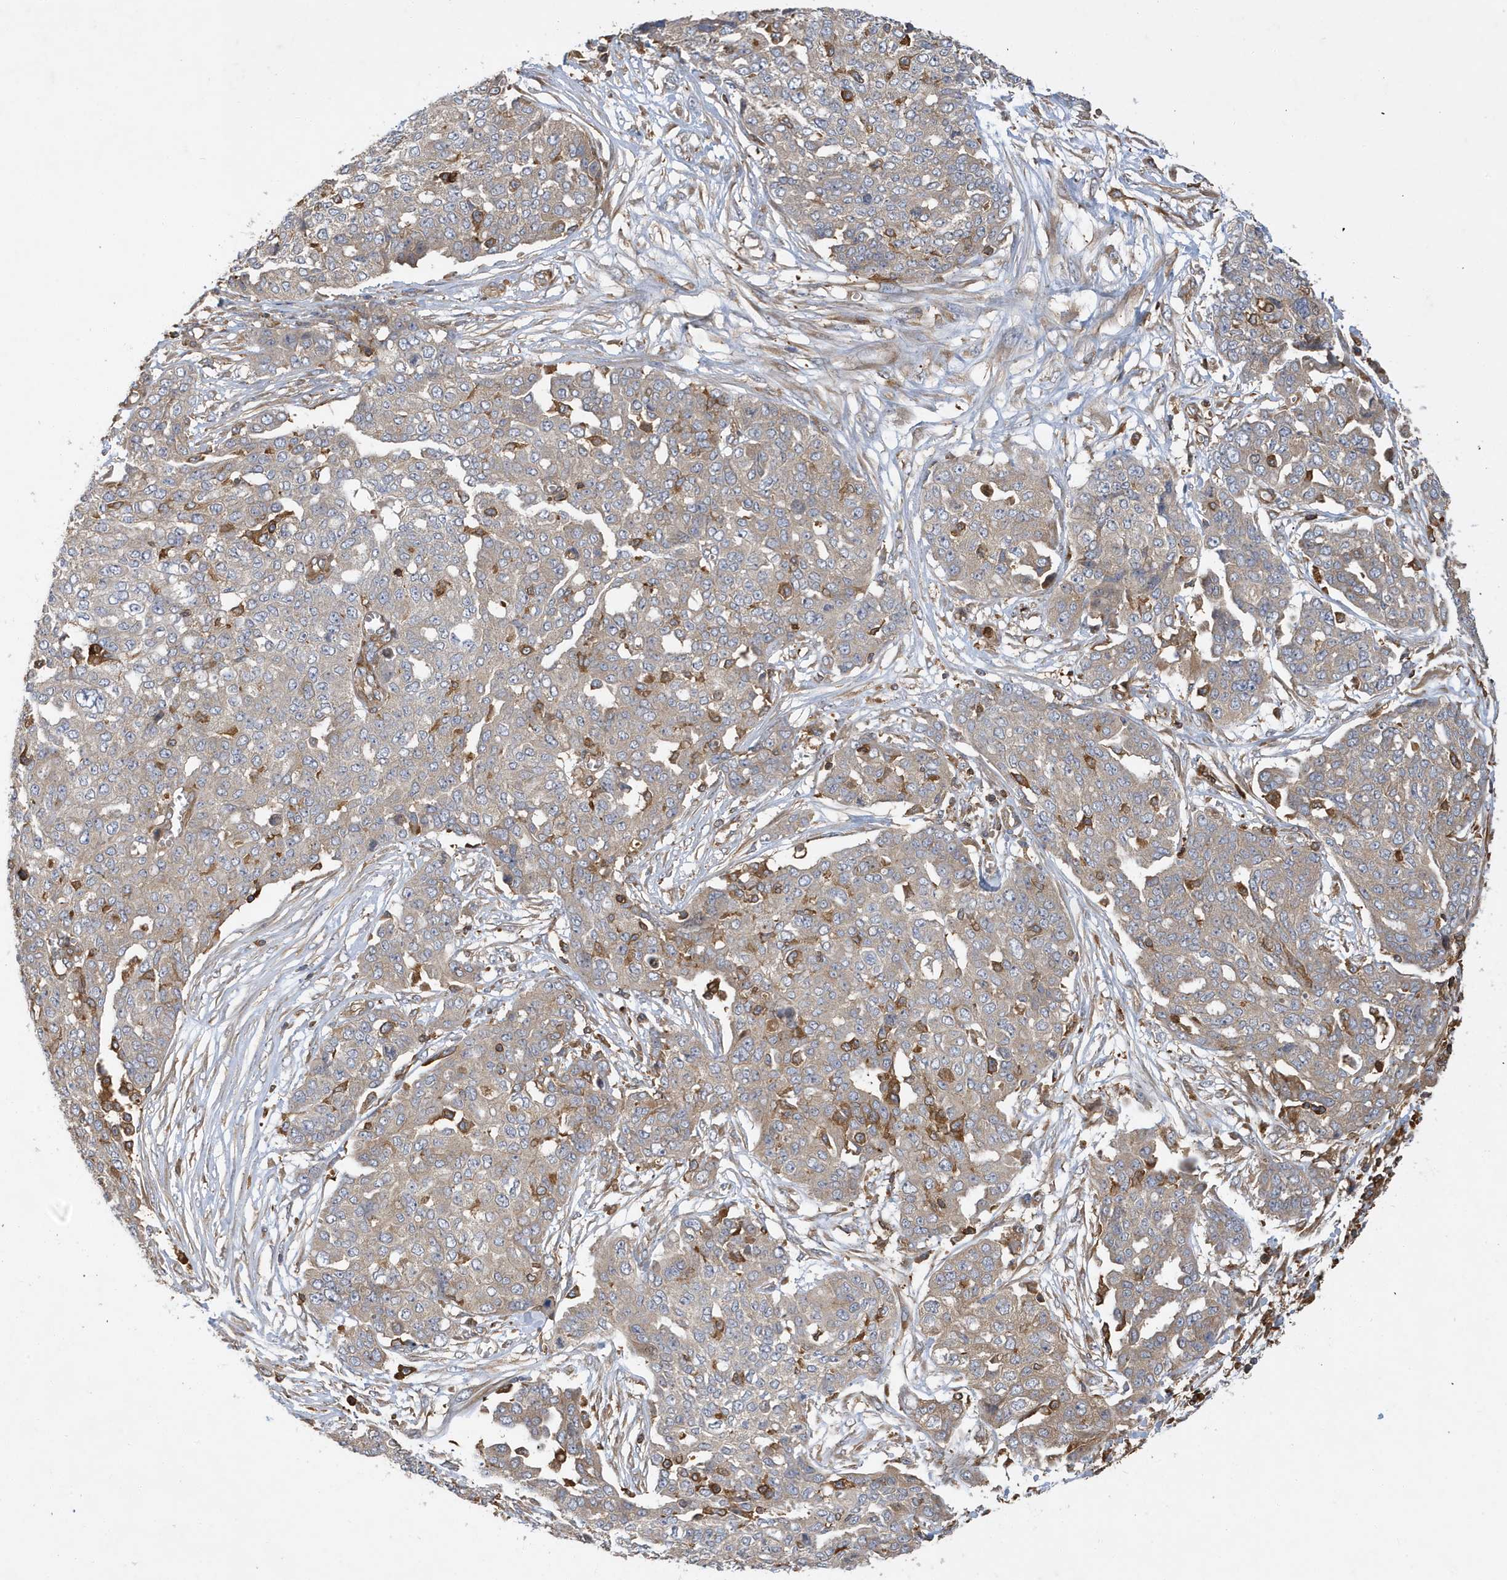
{"staining": {"intensity": "weak", "quantity": ">75%", "location": "cytoplasmic/membranous"}, "tissue": "ovarian cancer", "cell_type": "Tumor cells", "image_type": "cancer", "snomed": [{"axis": "morphology", "description": "Cystadenocarcinoma, serous, NOS"}, {"axis": "topography", "description": "Soft tissue"}, {"axis": "topography", "description": "Ovary"}], "caption": "Serous cystadenocarcinoma (ovarian) stained with DAB IHC shows low levels of weak cytoplasmic/membranous positivity in approximately >75% of tumor cells.", "gene": "LAPTM4A", "patient": {"sex": "female", "age": 57}}